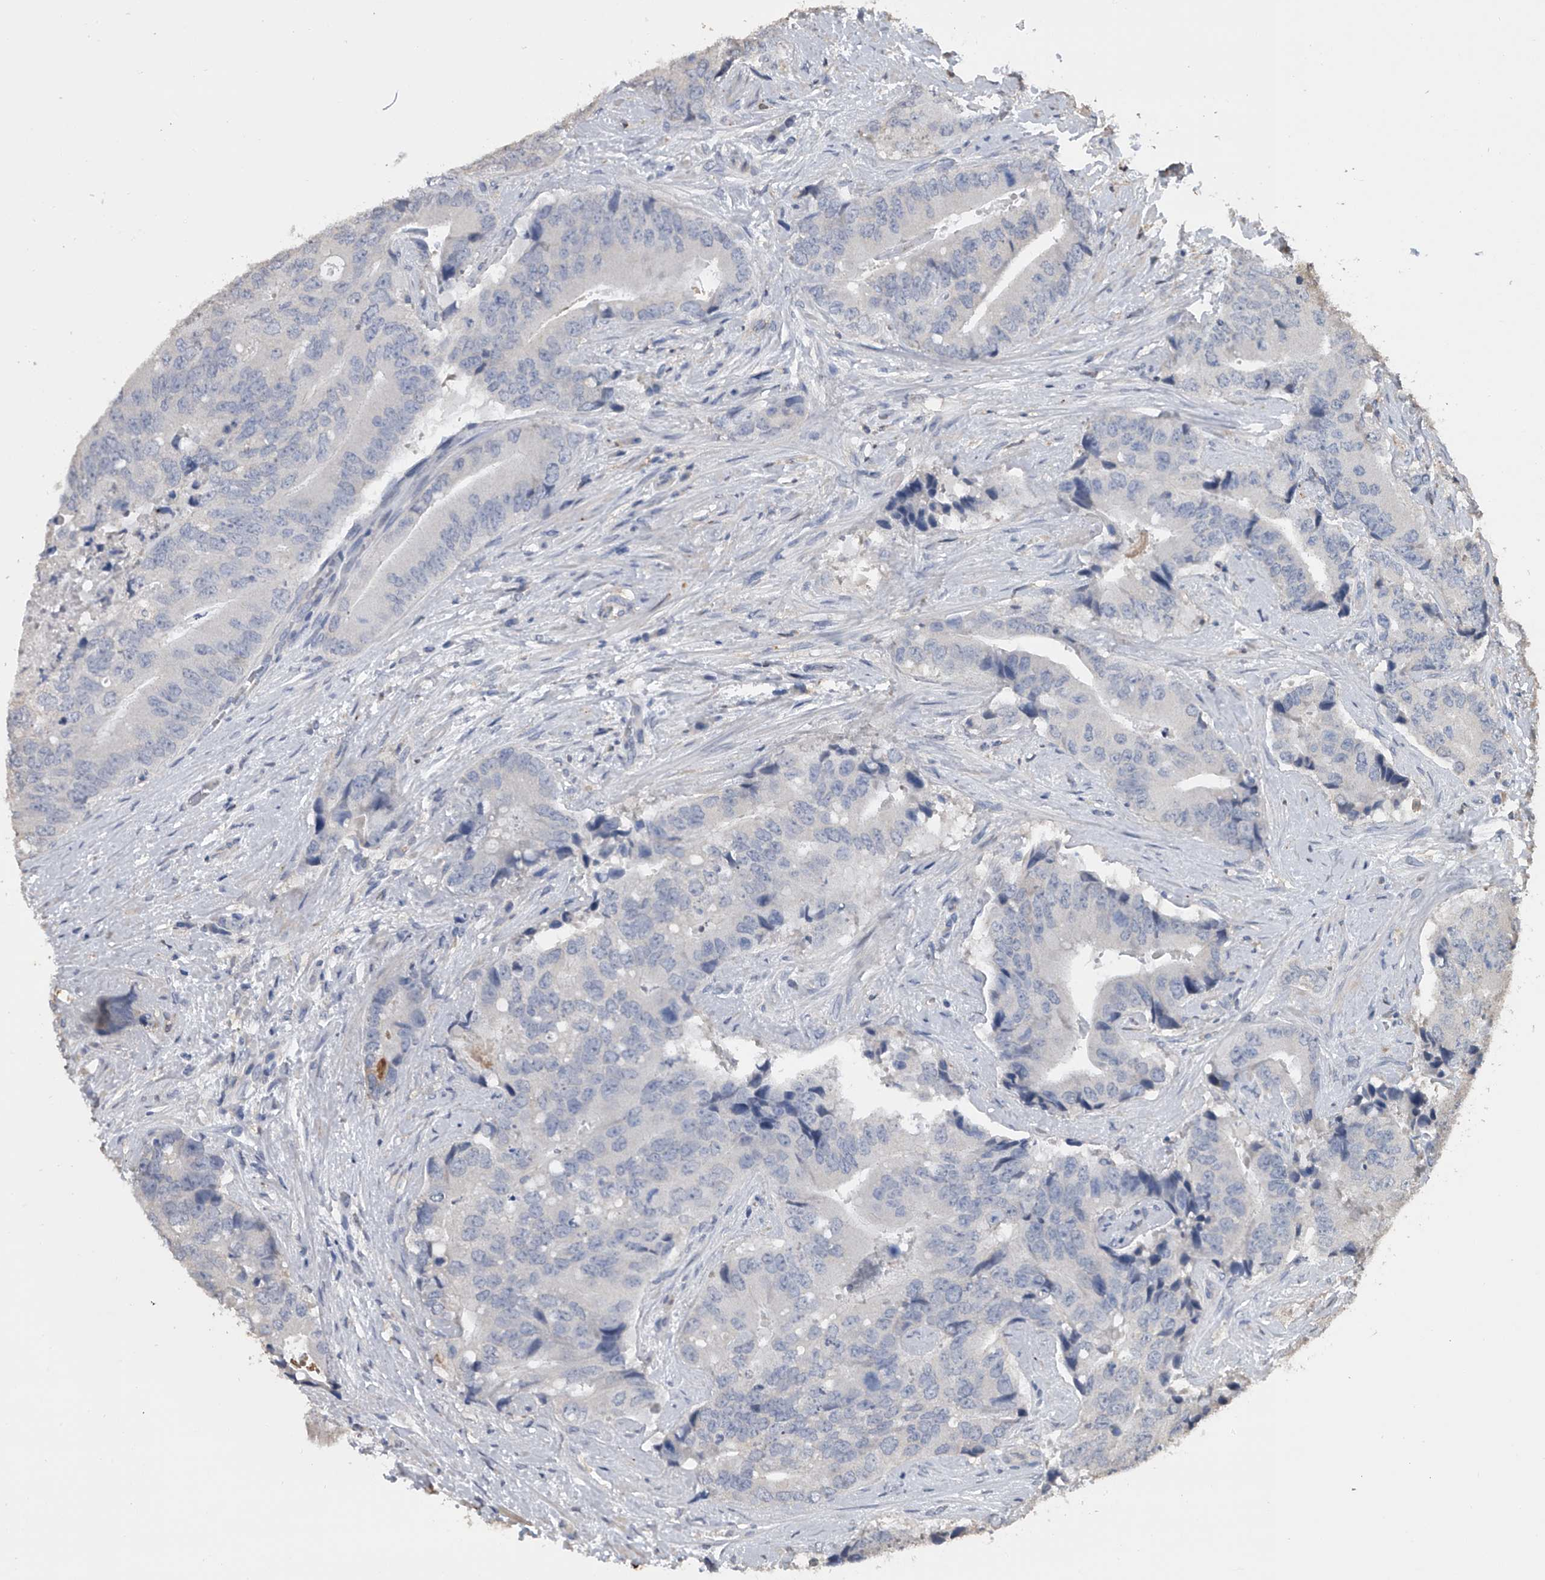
{"staining": {"intensity": "negative", "quantity": "none", "location": "none"}, "tissue": "prostate cancer", "cell_type": "Tumor cells", "image_type": "cancer", "snomed": [{"axis": "morphology", "description": "Adenocarcinoma, High grade"}, {"axis": "topography", "description": "Prostate"}], "caption": "Micrograph shows no significant protein staining in tumor cells of prostate cancer (adenocarcinoma (high-grade)).", "gene": "DOCK9", "patient": {"sex": "male", "age": 70}}